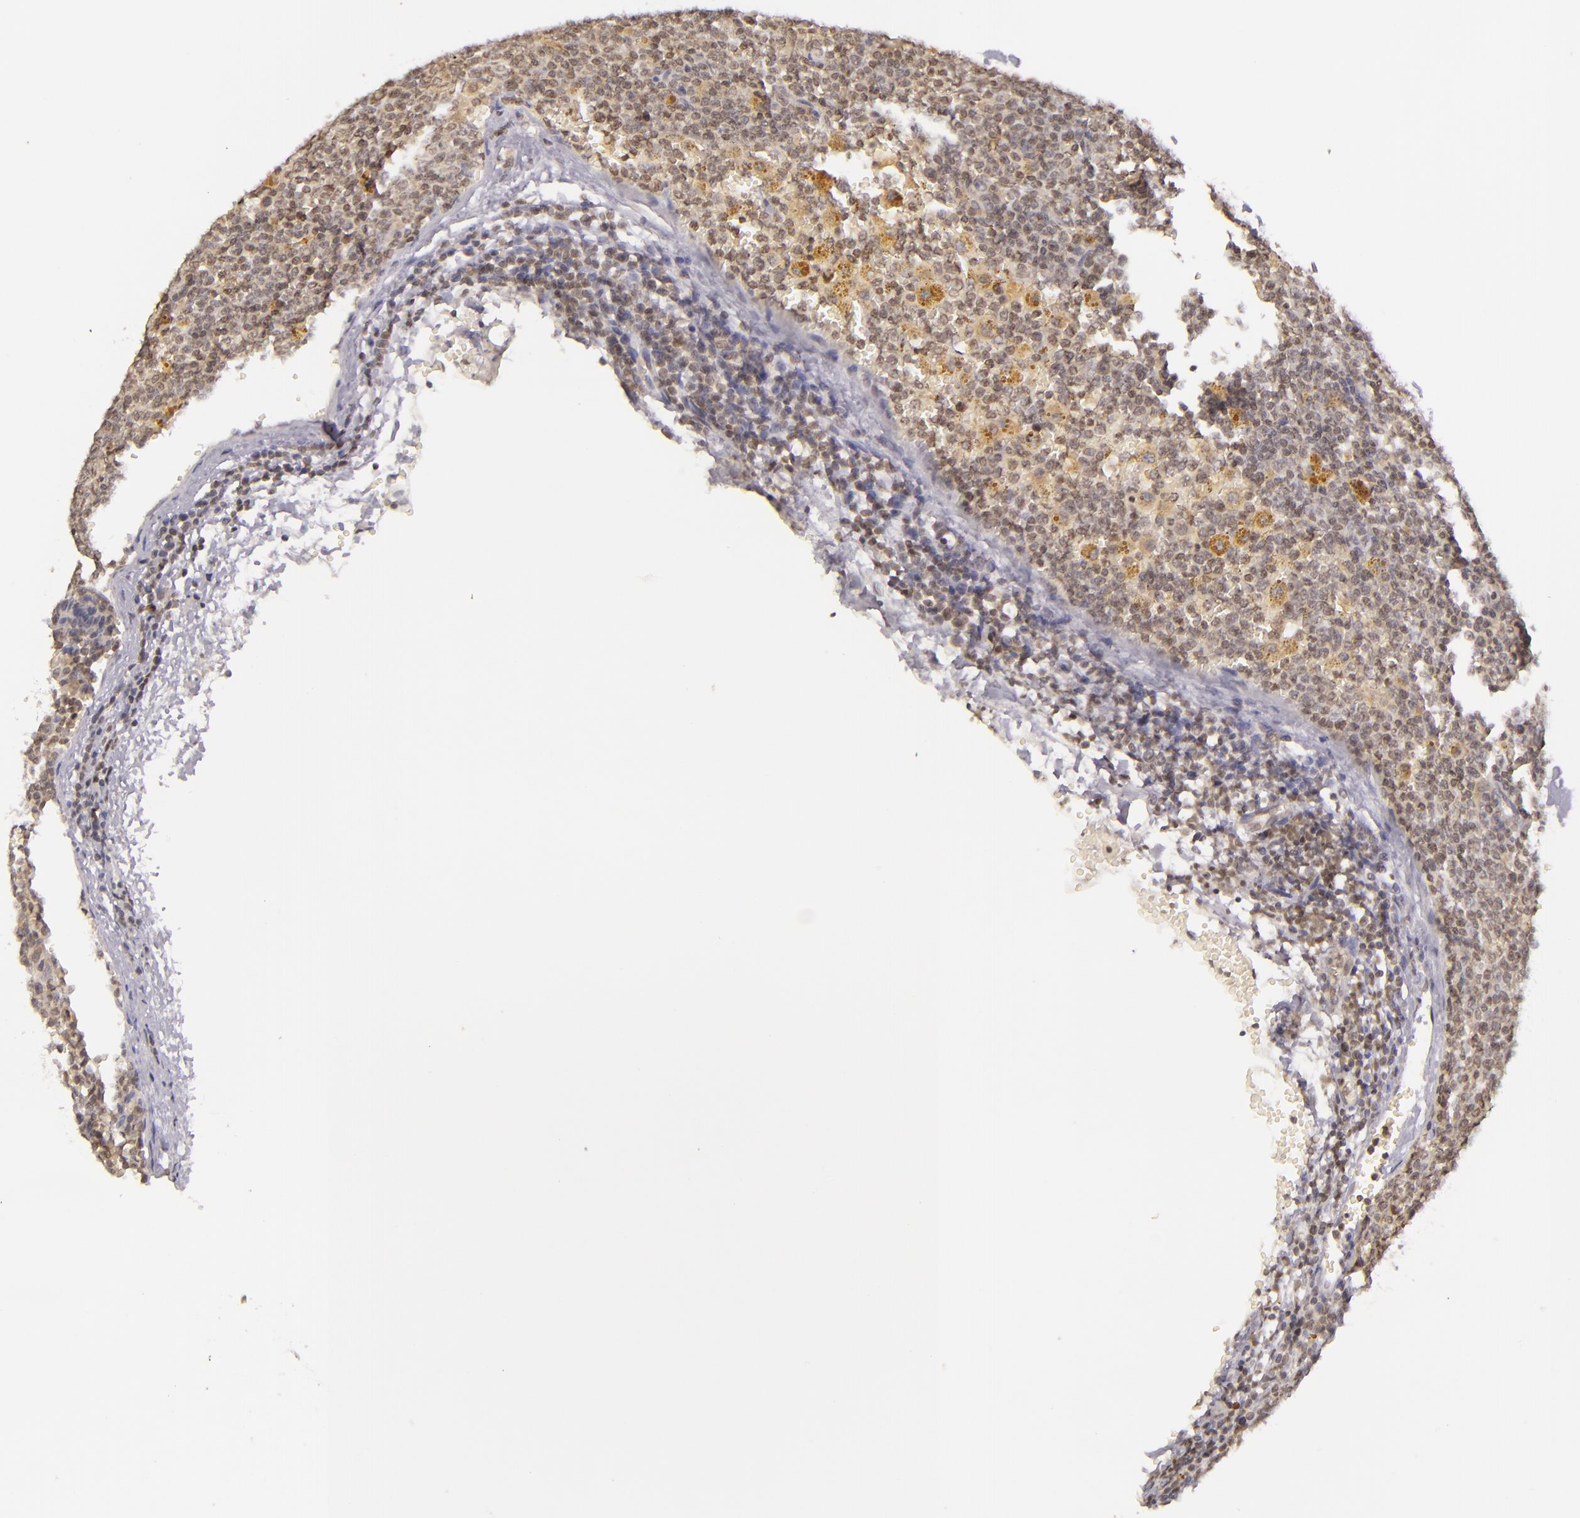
{"staining": {"intensity": "weak", "quantity": ">75%", "location": "cytoplasmic/membranous"}, "tissue": "lymphoma", "cell_type": "Tumor cells", "image_type": "cancer", "snomed": [{"axis": "morphology", "description": "Malignant lymphoma, non-Hodgkin's type, Low grade"}, {"axis": "topography", "description": "Lymph node"}], "caption": "Human lymphoma stained for a protein (brown) reveals weak cytoplasmic/membranous positive expression in approximately >75% of tumor cells.", "gene": "CASP8", "patient": {"sex": "male", "age": 50}}